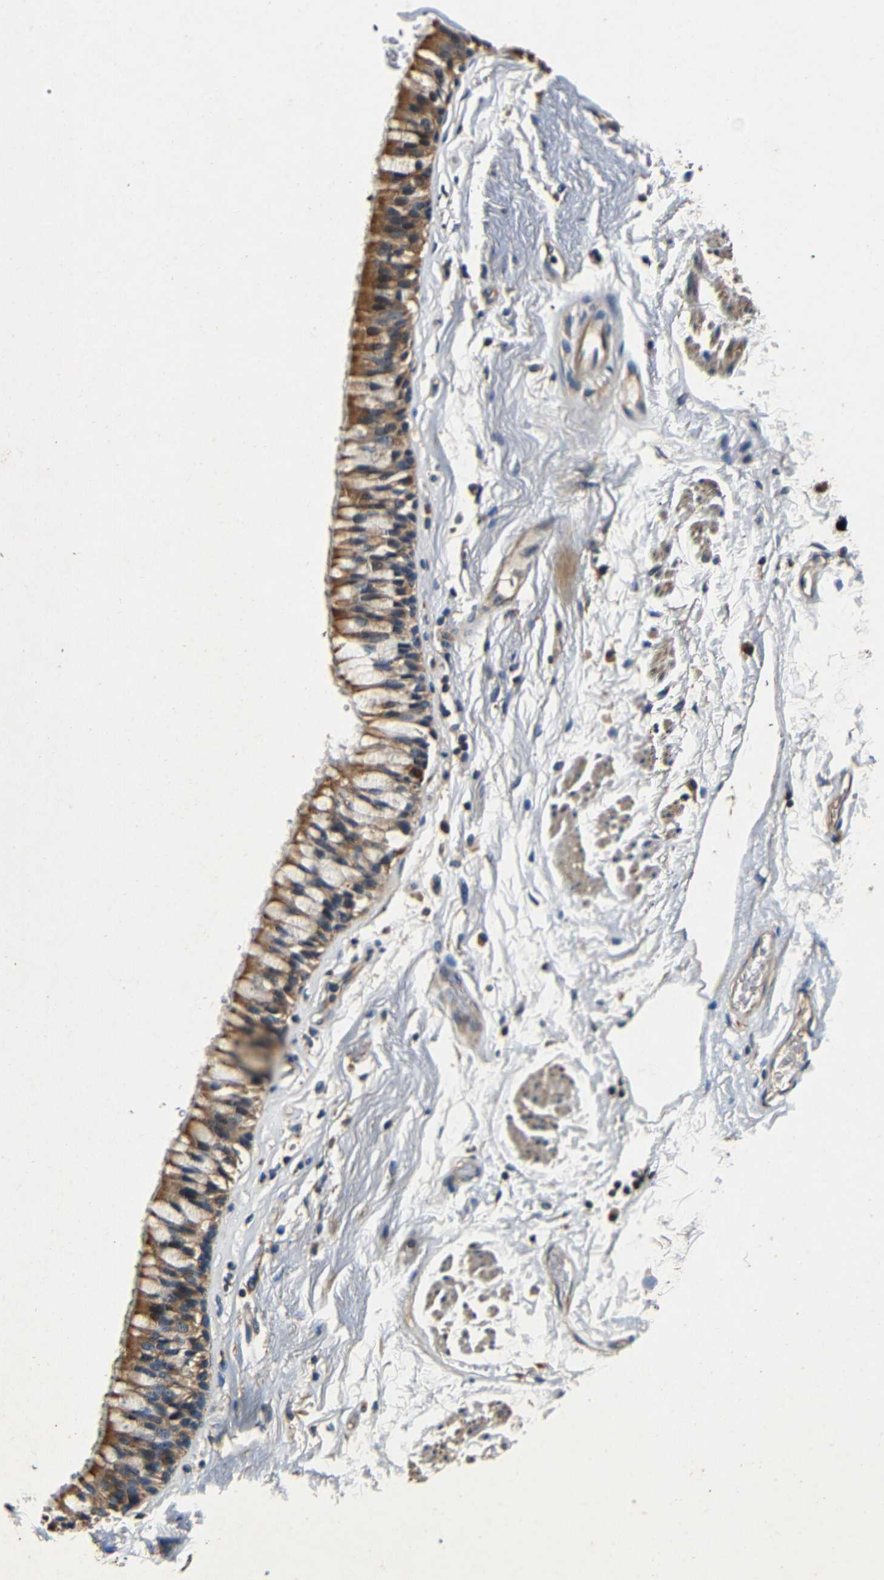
{"staining": {"intensity": "moderate", "quantity": "25%-75%", "location": "cytoplasmic/membranous"}, "tissue": "adipose tissue", "cell_type": "Adipocytes", "image_type": "normal", "snomed": [{"axis": "morphology", "description": "Normal tissue, NOS"}, {"axis": "topography", "description": "Cartilage tissue"}, {"axis": "topography", "description": "Bronchus"}], "caption": "A histopathology image of human adipose tissue stained for a protein reveals moderate cytoplasmic/membranous brown staining in adipocytes. Using DAB (brown) and hematoxylin (blue) stains, captured at high magnification using brightfield microscopy.", "gene": "MTX1", "patient": {"sex": "female", "age": 73}}